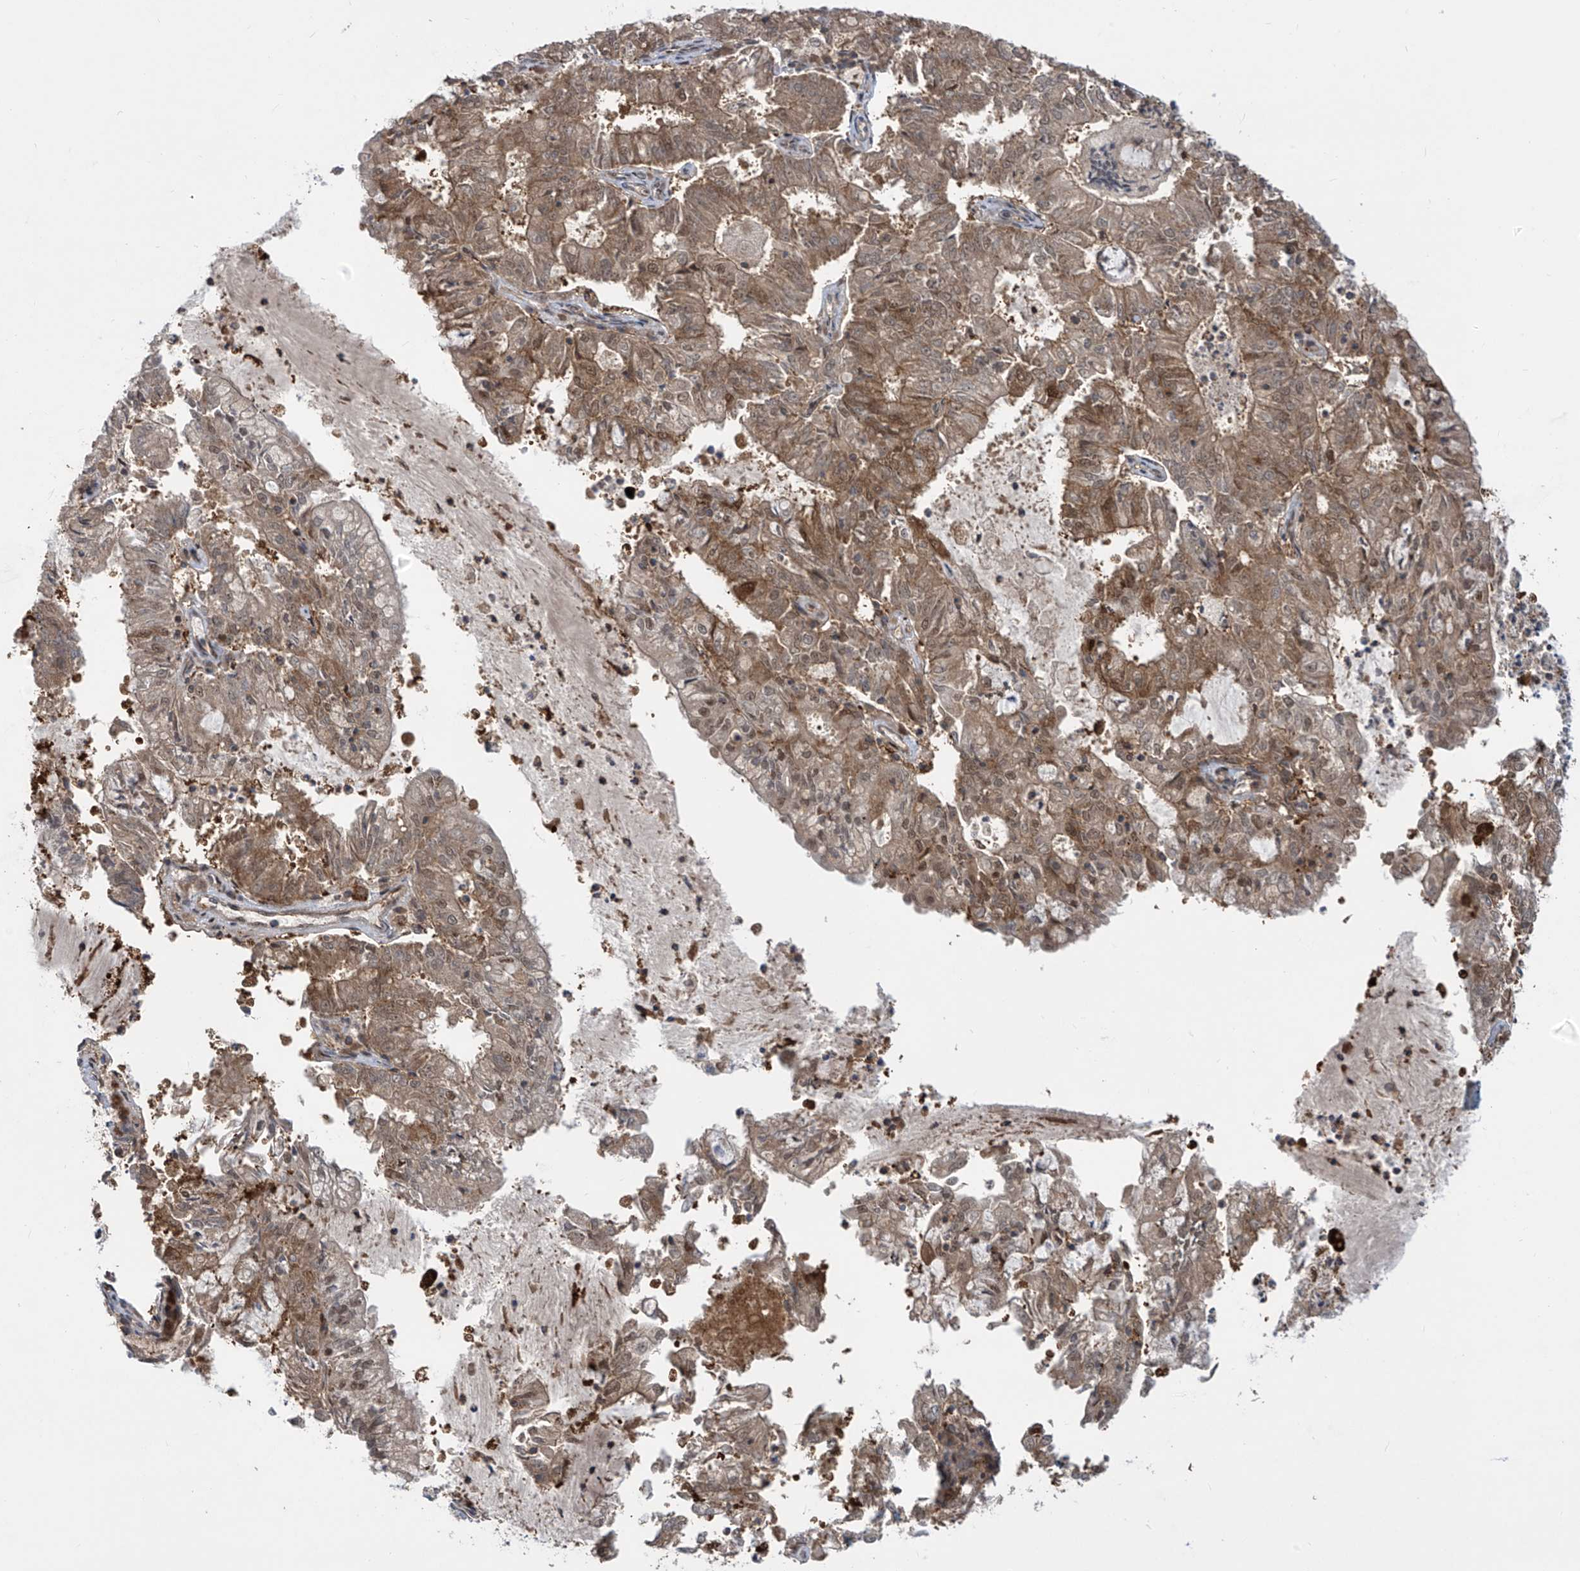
{"staining": {"intensity": "moderate", "quantity": ">75%", "location": "cytoplasmic/membranous,nuclear"}, "tissue": "endometrial cancer", "cell_type": "Tumor cells", "image_type": "cancer", "snomed": [{"axis": "morphology", "description": "Adenocarcinoma, NOS"}, {"axis": "topography", "description": "Endometrium"}], "caption": "The image exhibits staining of adenocarcinoma (endometrial), revealing moderate cytoplasmic/membranous and nuclear protein expression (brown color) within tumor cells.", "gene": "LAGE3", "patient": {"sex": "female", "age": 57}}